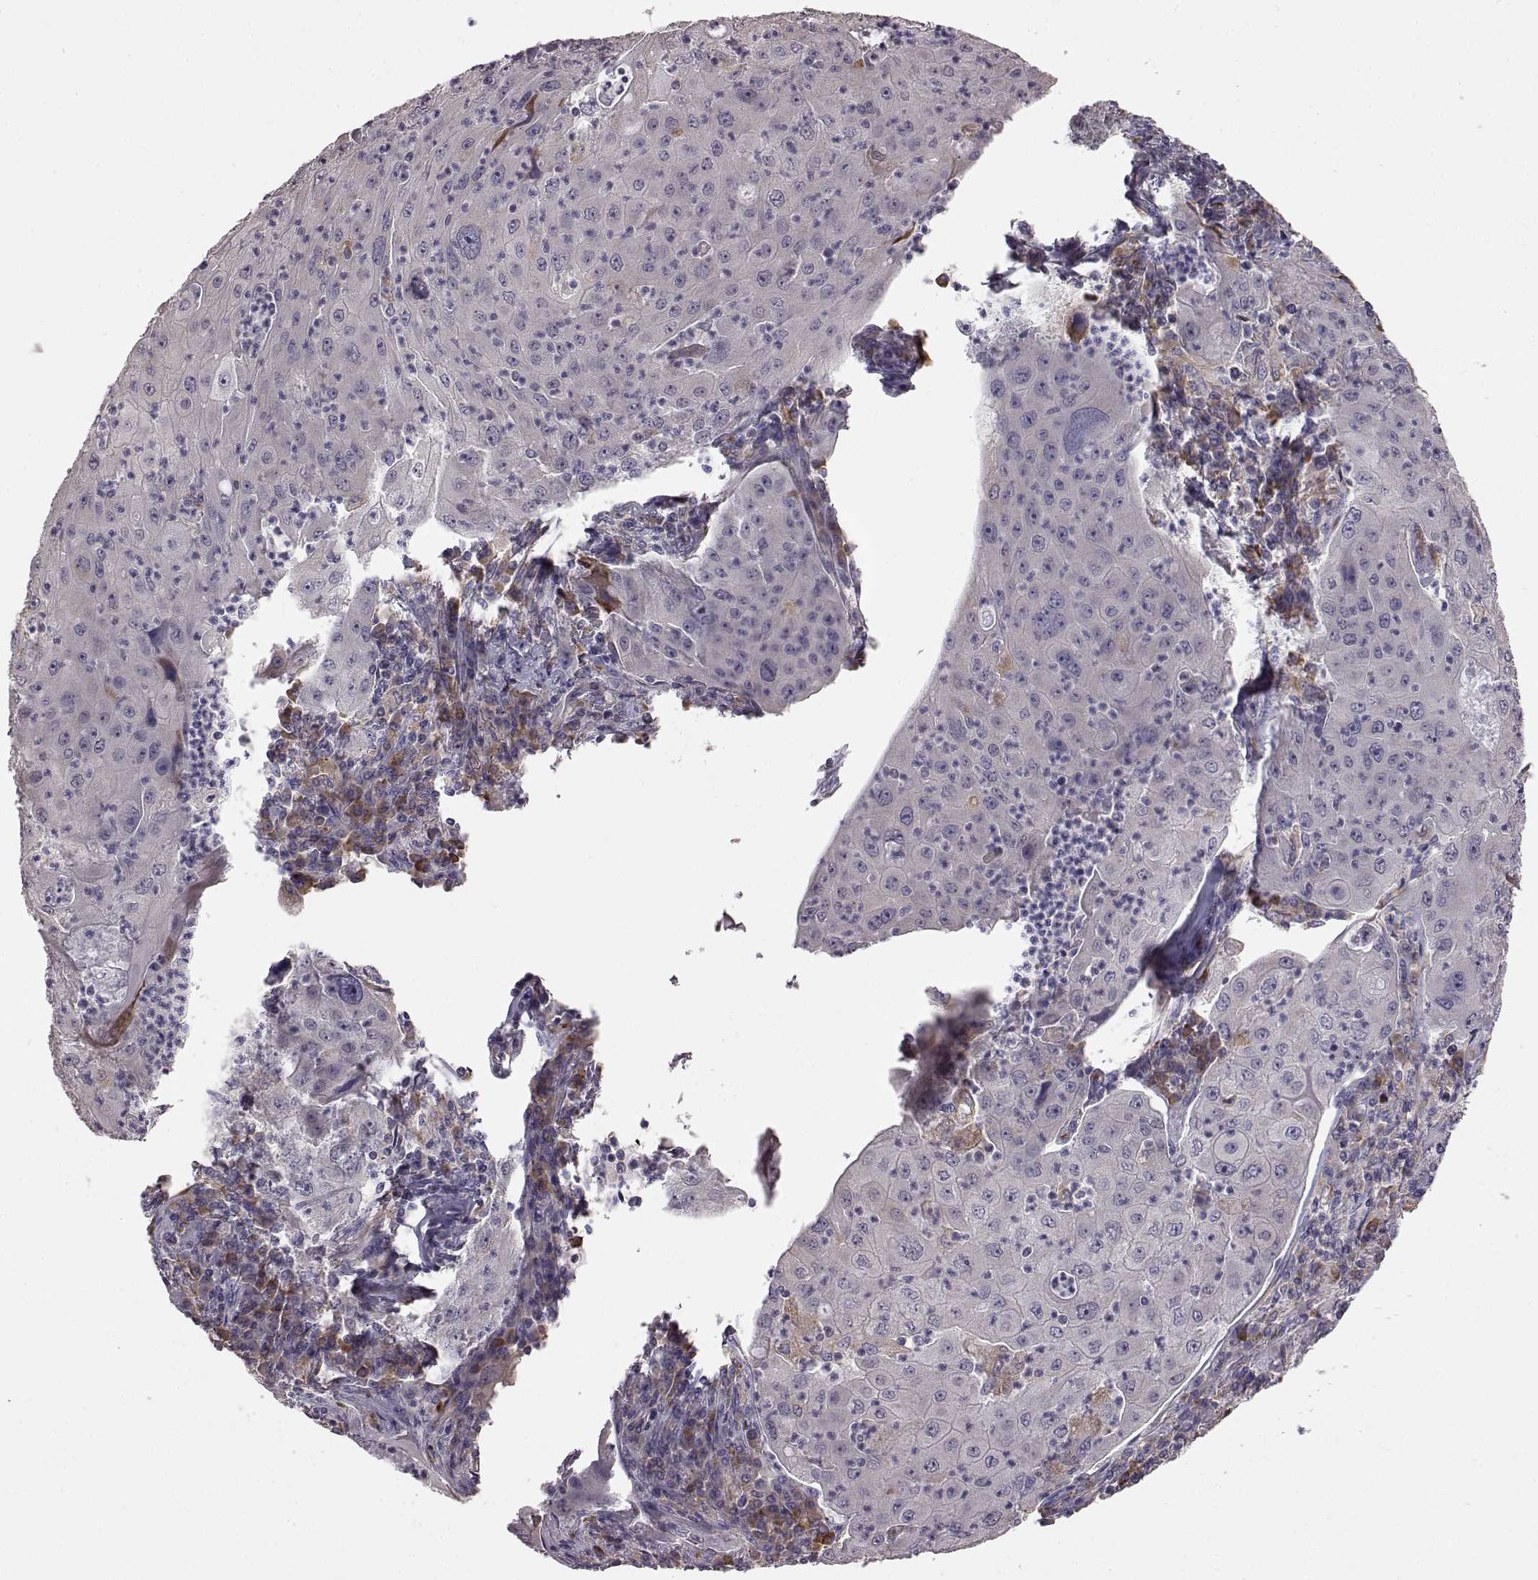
{"staining": {"intensity": "negative", "quantity": "none", "location": "none"}, "tissue": "lung cancer", "cell_type": "Tumor cells", "image_type": "cancer", "snomed": [{"axis": "morphology", "description": "Squamous cell carcinoma, NOS"}, {"axis": "topography", "description": "Lung"}], "caption": "The photomicrograph shows no significant expression in tumor cells of lung cancer.", "gene": "ADGRG2", "patient": {"sex": "female", "age": 59}}